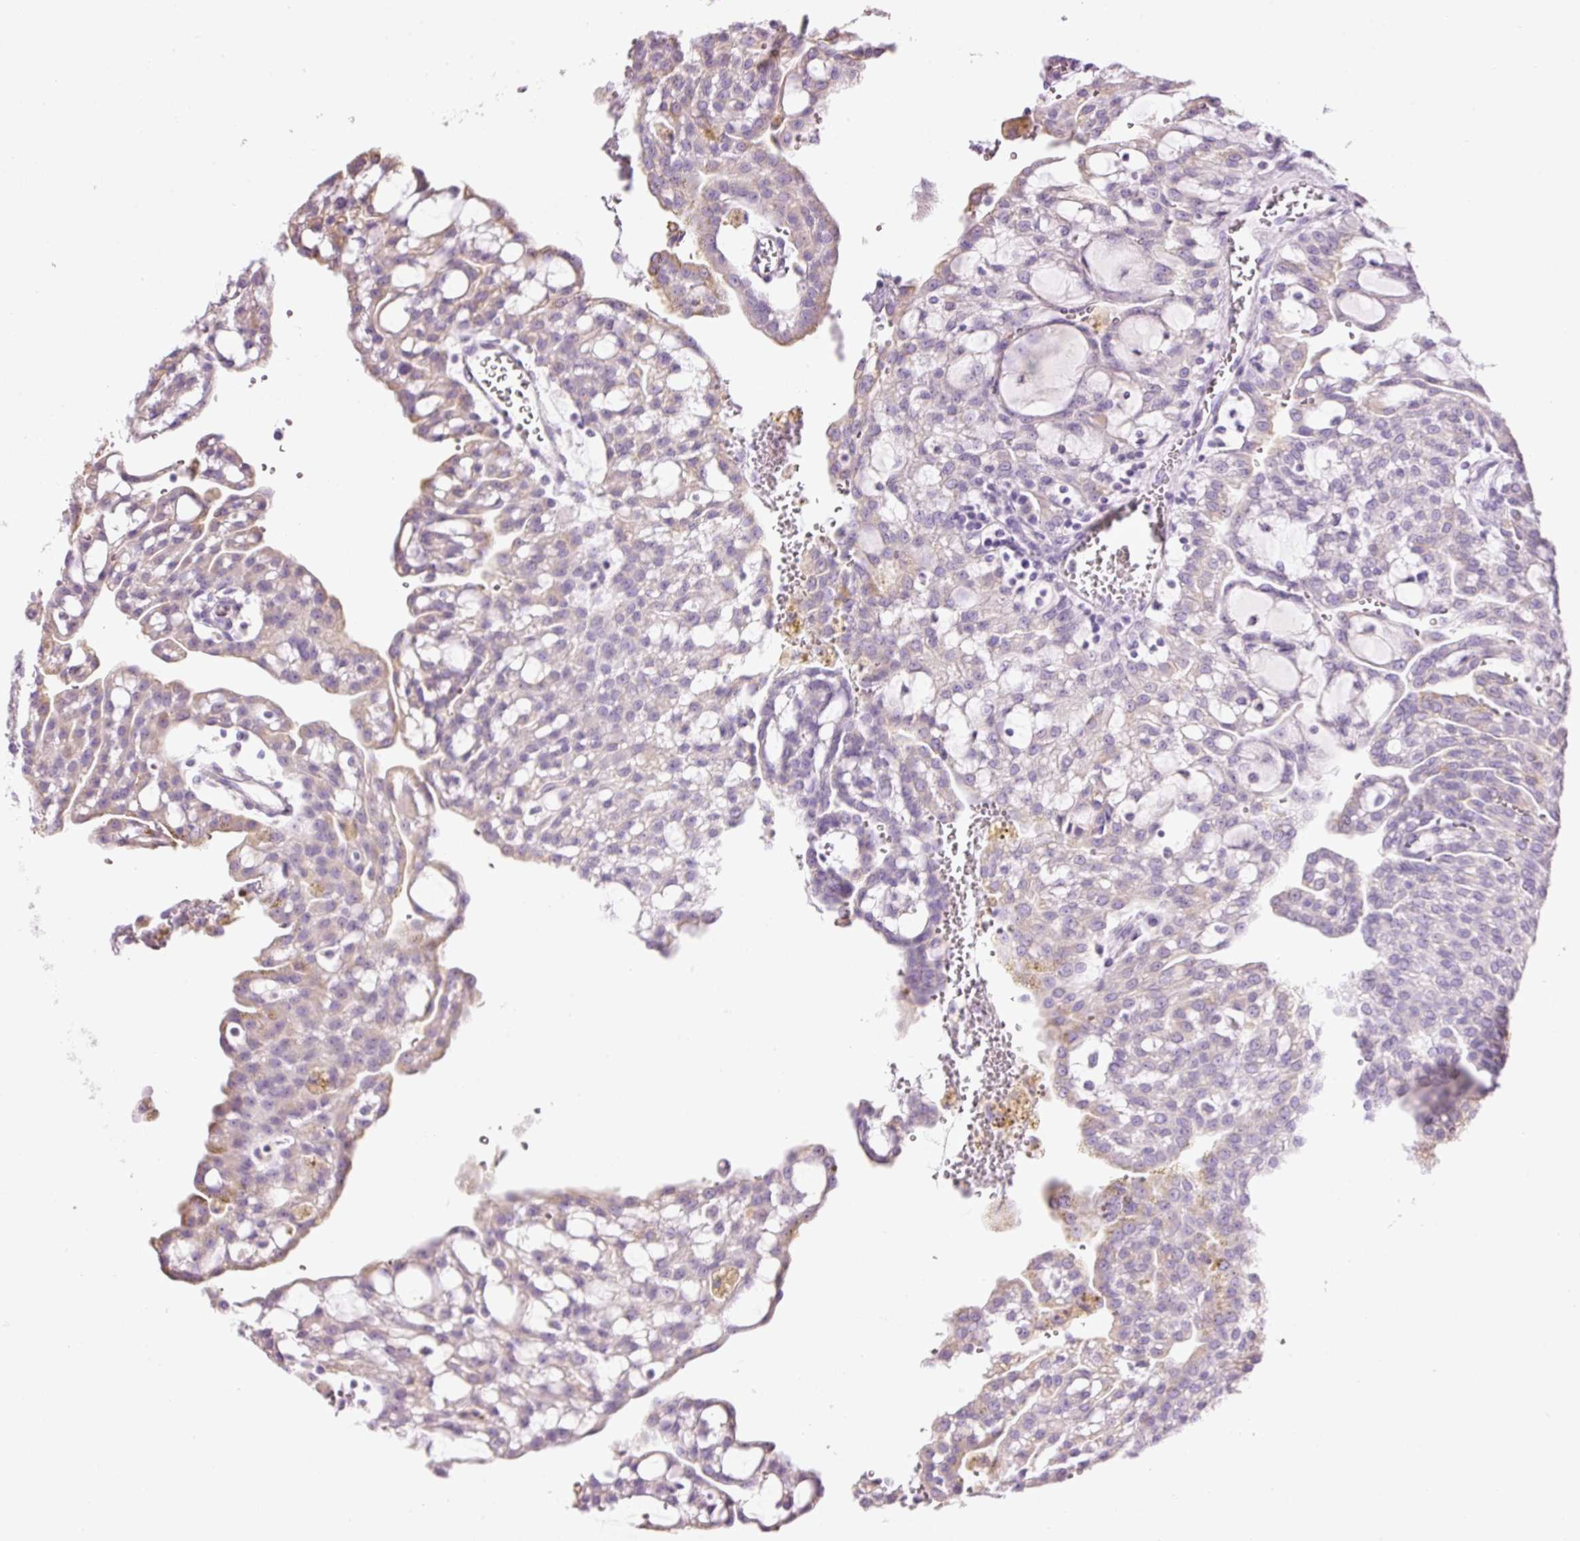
{"staining": {"intensity": "weak", "quantity": "<25%", "location": "cytoplasmic/membranous"}, "tissue": "renal cancer", "cell_type": "Tumor cells", "image_type": "cancer", "snomed": [{"axis": "morphology", "description": "Adenocarcinoma, NOS"}, {"axis": "topography", "description": "Kidney"}], "caption": "Micrograph shows no significant protein staining in tumor cells of renal cancer (adenocarcinoma).", "gene": "CARD16", "patient": {"sex": "male", "age": 63}}